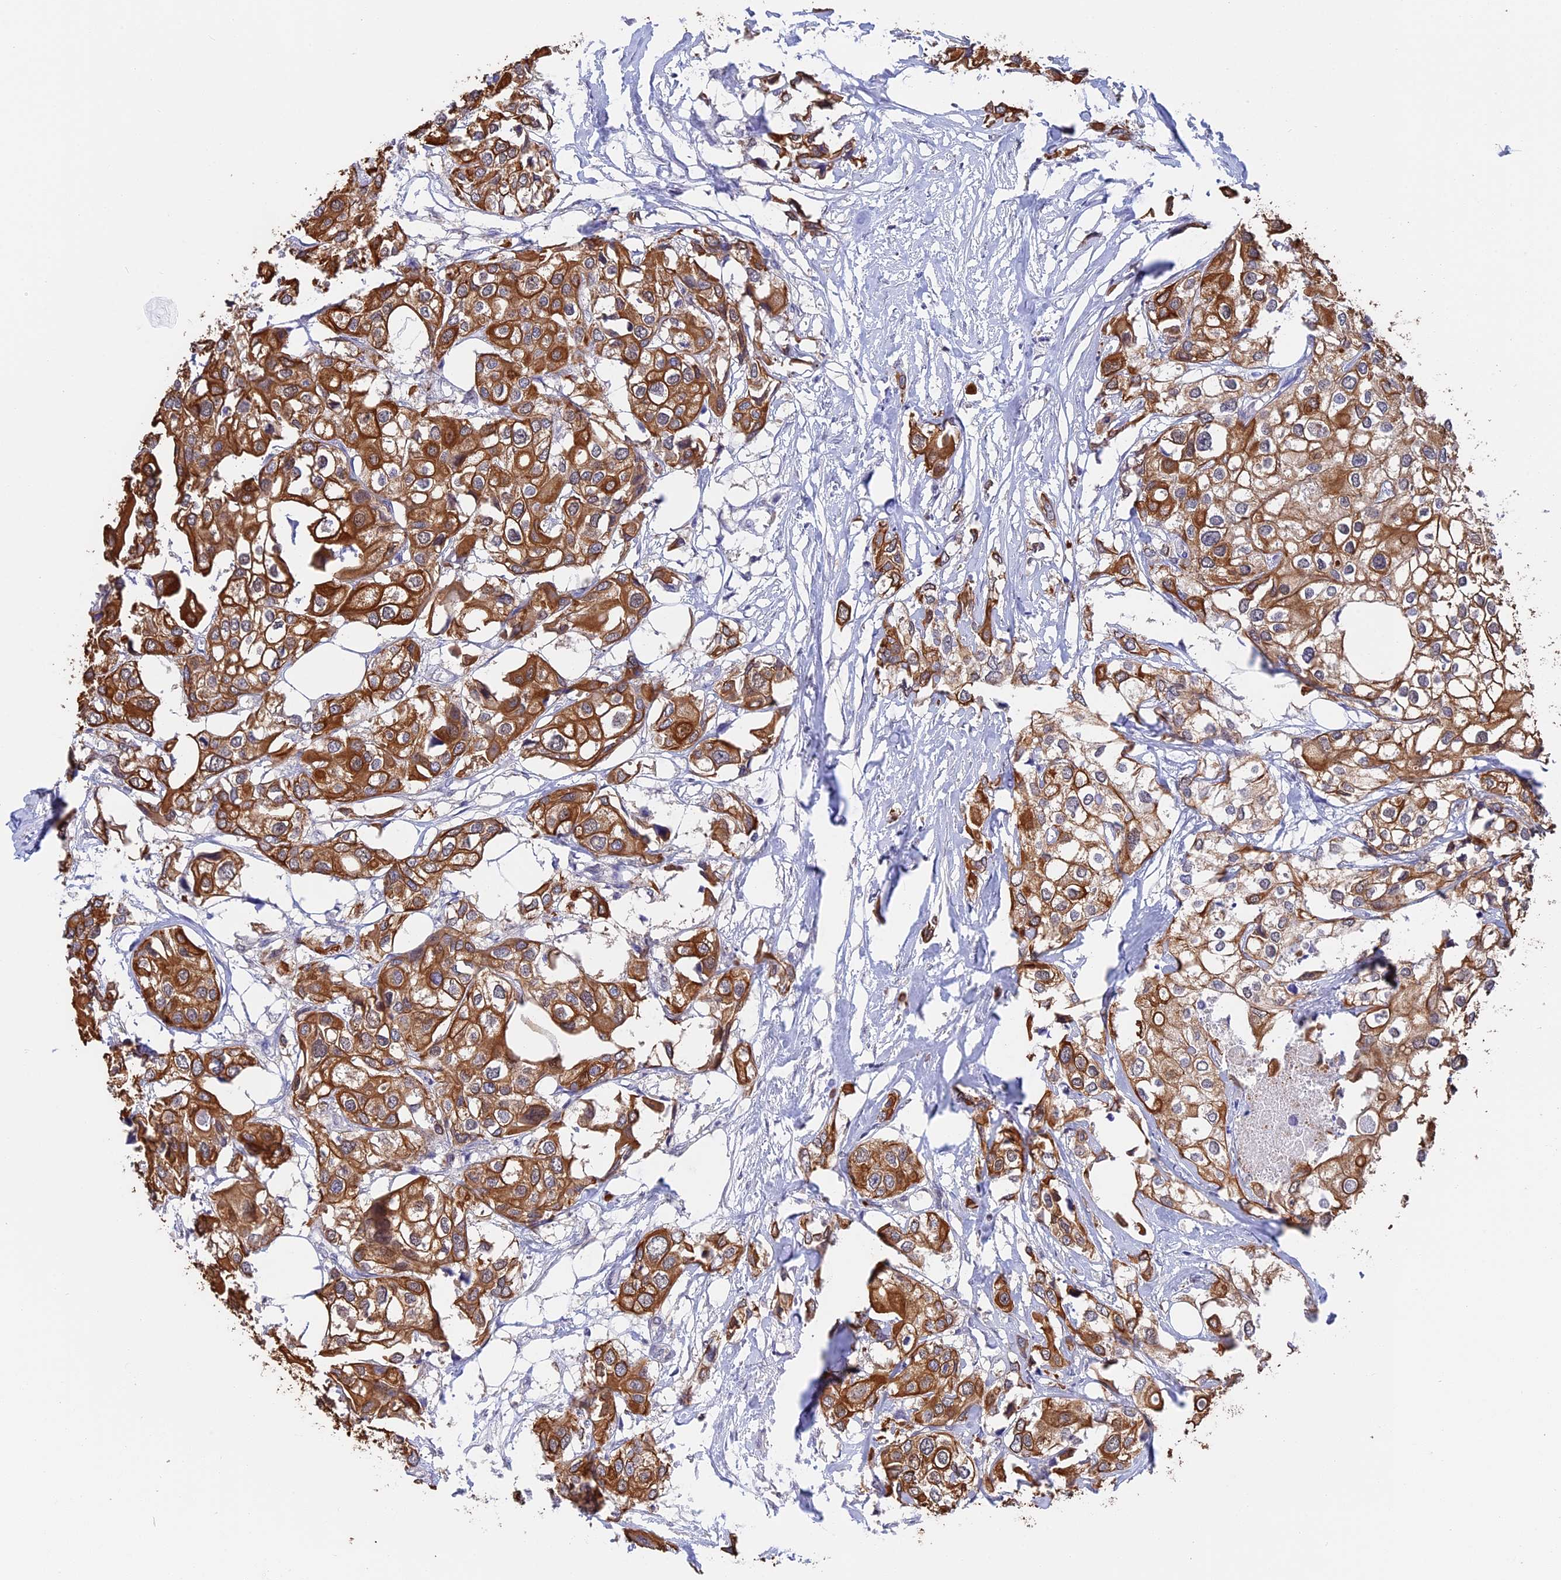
{"staining": {"intensity": "strong", "quantity": ">75%", "location": "cytoplasmic/membranous"}, "tissue": "urothelial cancer", "cell_type": "Tumor cells", "image_type": "cancer", "snomed": [{"axis": "morphology", "description": "Urothelial carcinoma, High grade"}, {"axis": "topography", "description": "Urinary bladder"}], "caption": "The immunohistochemical stain highlights strong cytoplasmic/membranous expression in tumor cells of urothelial cancer tissue.", "gene": "STUB1", "patient": {"sex": "male", "age": 64}}